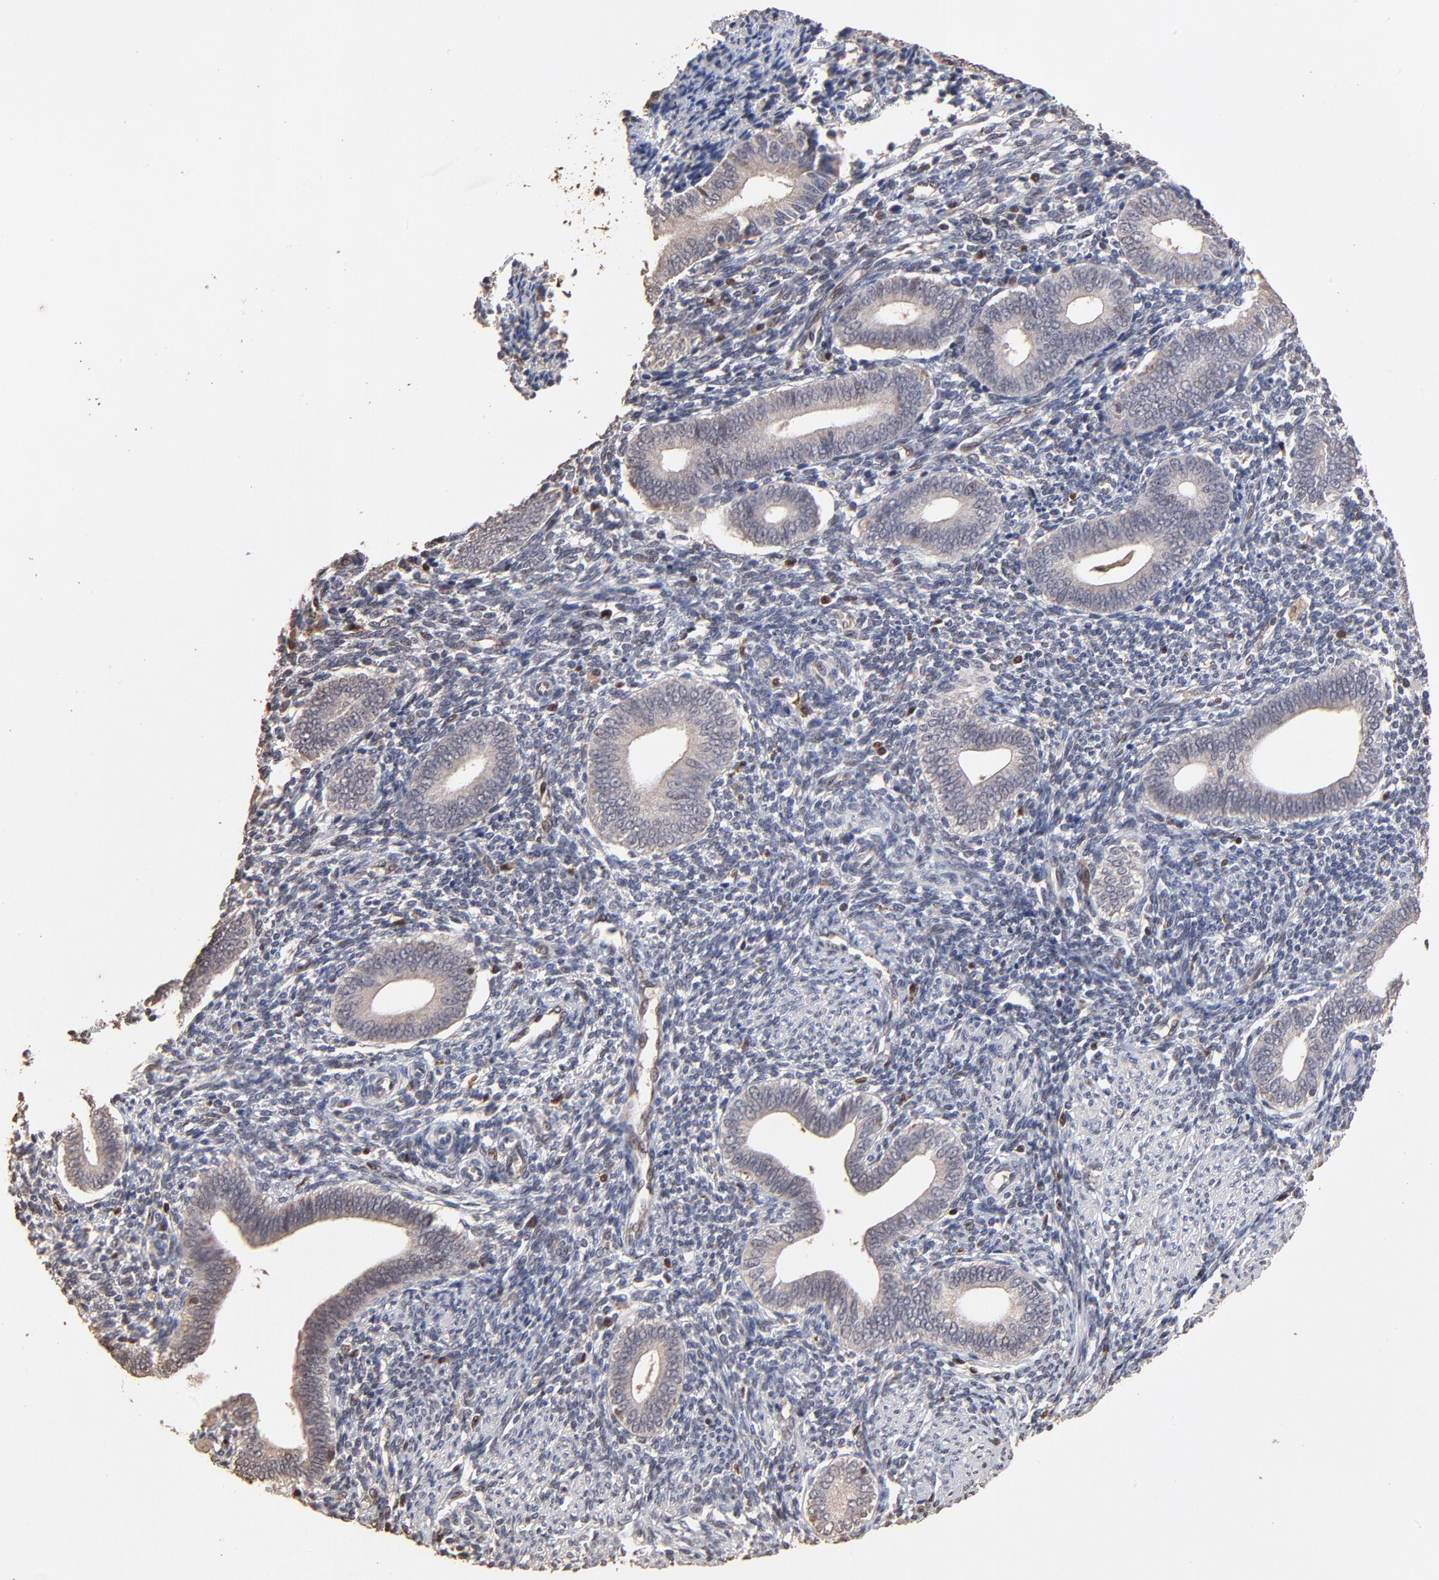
{"staining": {"intensity": "moderate", "quantity": "<25%", "location": "nuclear"}, "tissue": "endometrium", "cell_type": "Cells in endometrial stroma", "image_type": "normal", "snomed": [{"axis": "morphology", "description": "Normal tissue, NOS"}, {"axis": "topography", "description": "Uterus"}, {"axis": "topography", "description": "Endometrium"}], "caption": "Immunohistochemical staining of unremarkable endometrium reveals moderate nuclear protein expression in about <25% of cells in endometrial stroma.", "gene": "CASP1", "patient": {"sex": "female", "age": 33}}